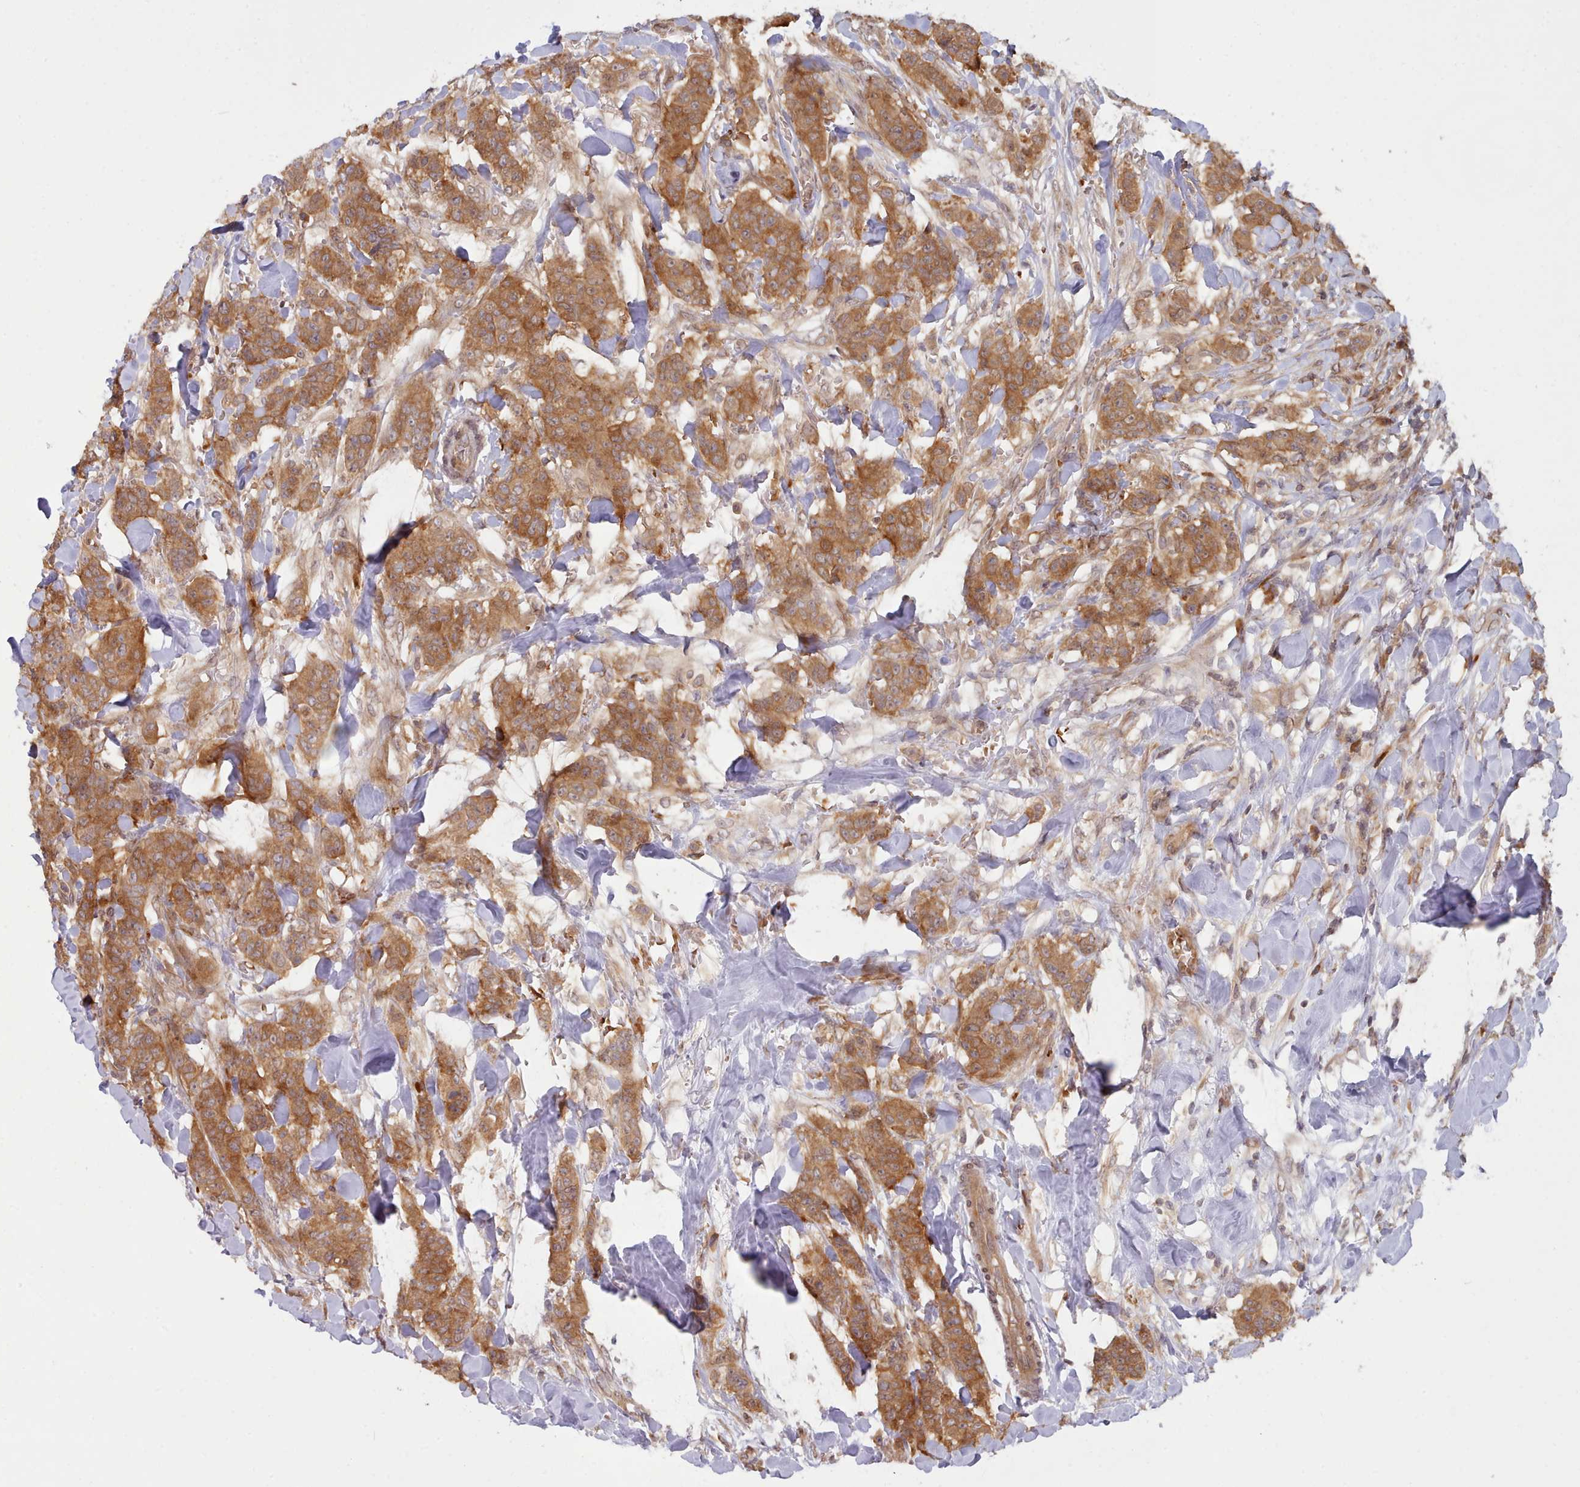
{"staining": {"intensity": "moderate", "quantity": ">75%", "location": "cytoplasmic/membranous"}, "tissue": "breast cancer", "cell_type": "Tumor cells", "image_type": "cancer", "snomed": [{"axis": "morphology", "description": "Duct carcinoma"}, {"axis": "topography", "description": "Breast"}], "caption": "Brown immunohistochemical staining in invasive ductal carcinoma (breast) shows moderate cytoplasmic/membranous expression in approximately >75% of tumor cells.", "gene": "UBE2G1", "patient": {"sex": "female", "age": 40}}